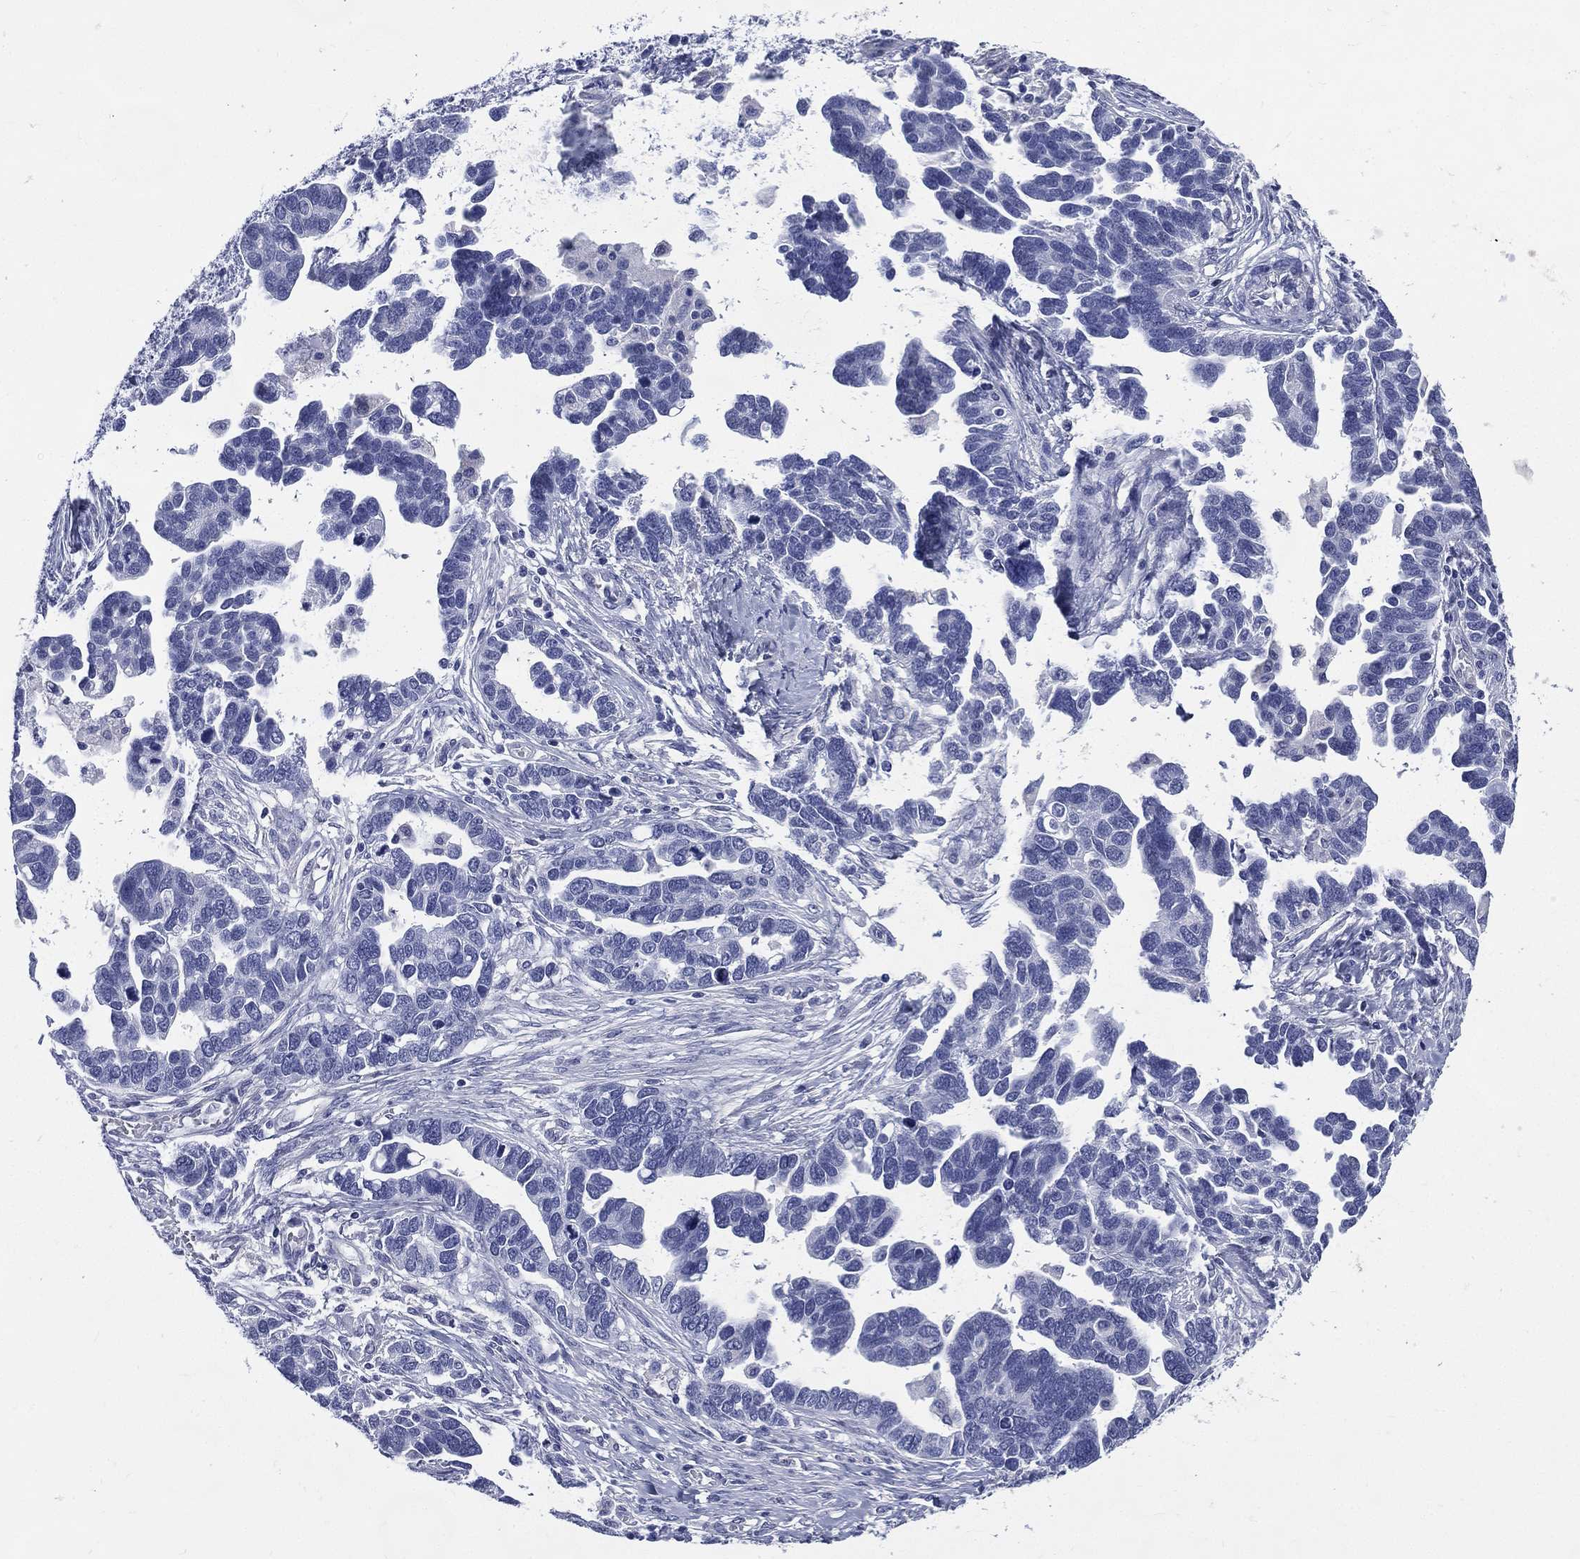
{"staining": {"intensity": "negative", "quantity": "none", "location": "none"}, "tissue": "ovarian cancer", "cell_type": "Tumor cells", "image_type": "cancer", "snomed": [{"axis": "morphology", "description": "Cystadenocarcinoma, serous, NOS"}, {"axis": "topography", "description": "Ovary"}], "caption": "Immunohistochemical staining of human ovarian serous cystadenocarcinoma demonstrates no significant expression in tumor cells. (Immunohistochemistry, brightfield microscopy, high magnification).", "gene": "DPYS", "patient": {"sex": "female", "age": 54}}